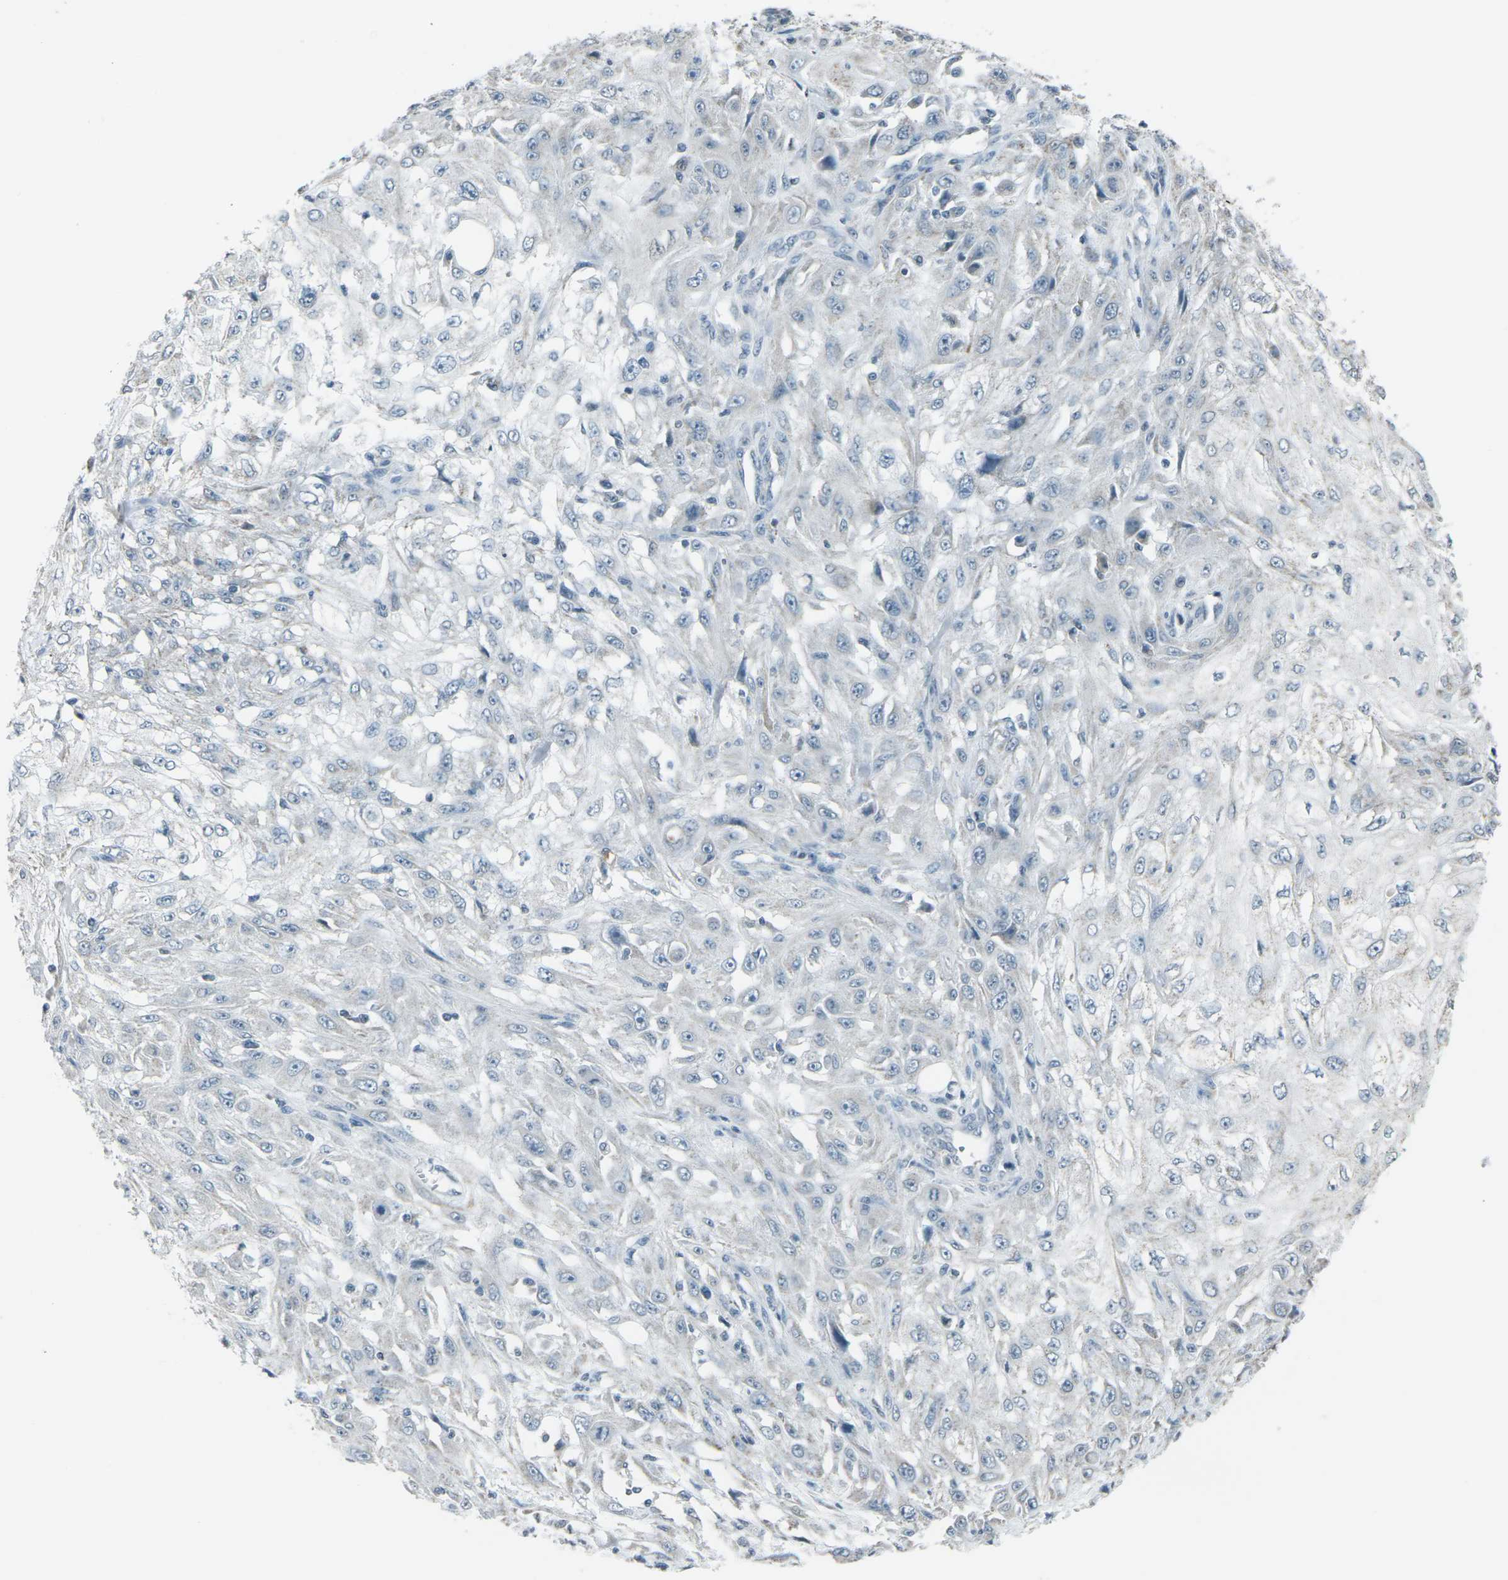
{"staining": {"intensity": "negative", "quantity": "none", "location": "none"}, "tissue": "skin cancer", "cell_type": "Tumor cells", "image_type": "cancer", "snomed": [{"axis": "morphology", "description": "Squamous cell carcinoma, NOS"}, {"axis": "topography", "description": "Skin"}], "caption": "This is an IHC photomicrograph of skin cancer. There is no expression in tumor cells.", "gene": "H2BC1", "patient": {"sex": "male", "age": 75}}